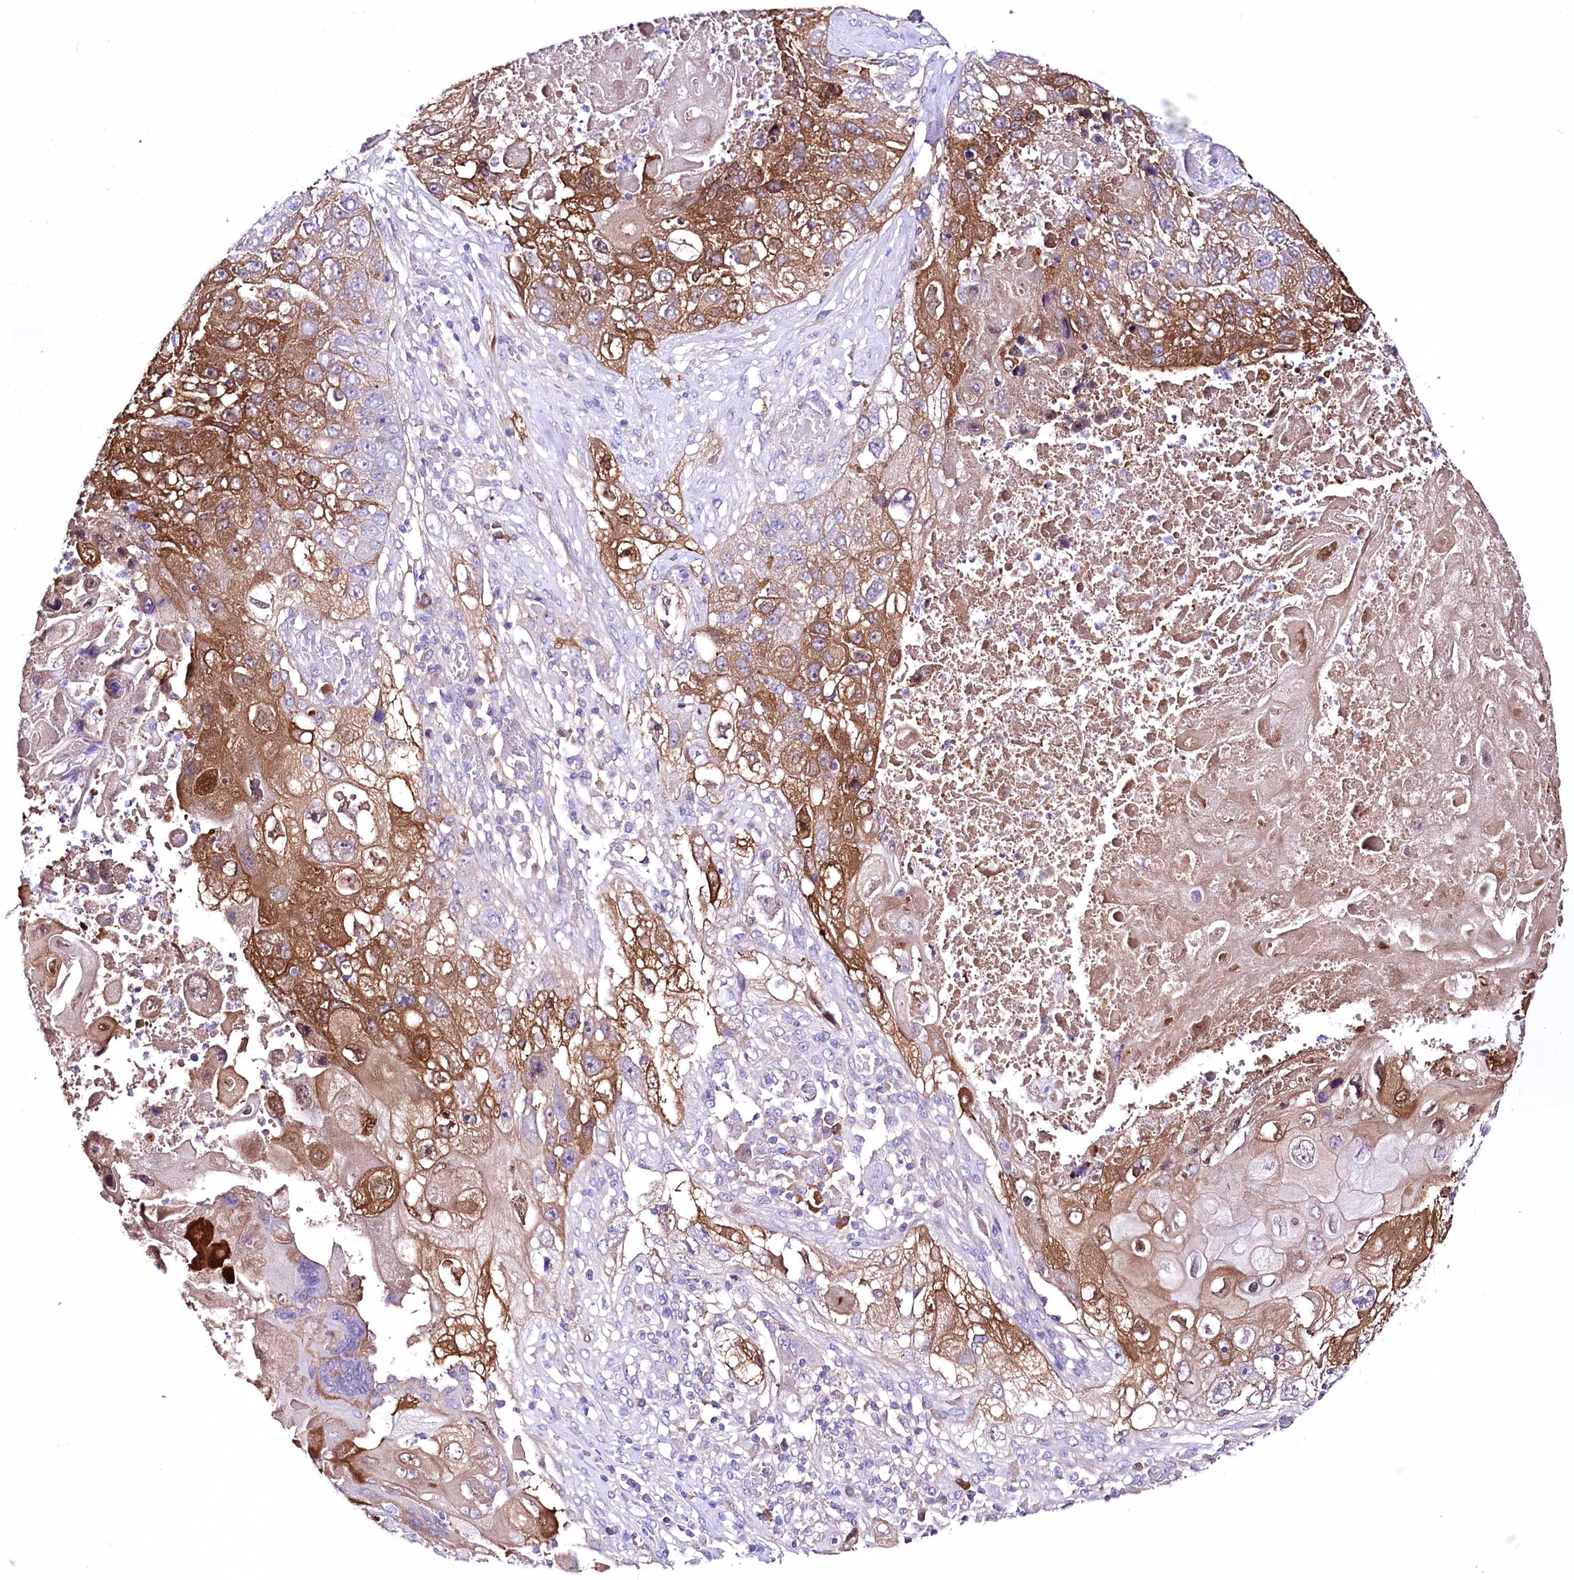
{"staining": {"intensity": "moderate", "quantity": "25%-75%", "location": "cytoplasmic/membranous"}, "tissue": "lung cancer", "cell_type": "Tumor cells", "image_type": "cancer", "snomed": [{"axis": "morphology", "description": "Squamous cell carcinoma, NOS"}, {"axis": "topography", "description": "Lung"}], "caption": "About 25%-75% of tumor cells in human lung cancer reveal moderate cytoplasmic/membranous protein positivity as visualized by brown immunohistochemical staining.", "gene": "CEP164", "patient": {"sex": "male", "age": 61}}